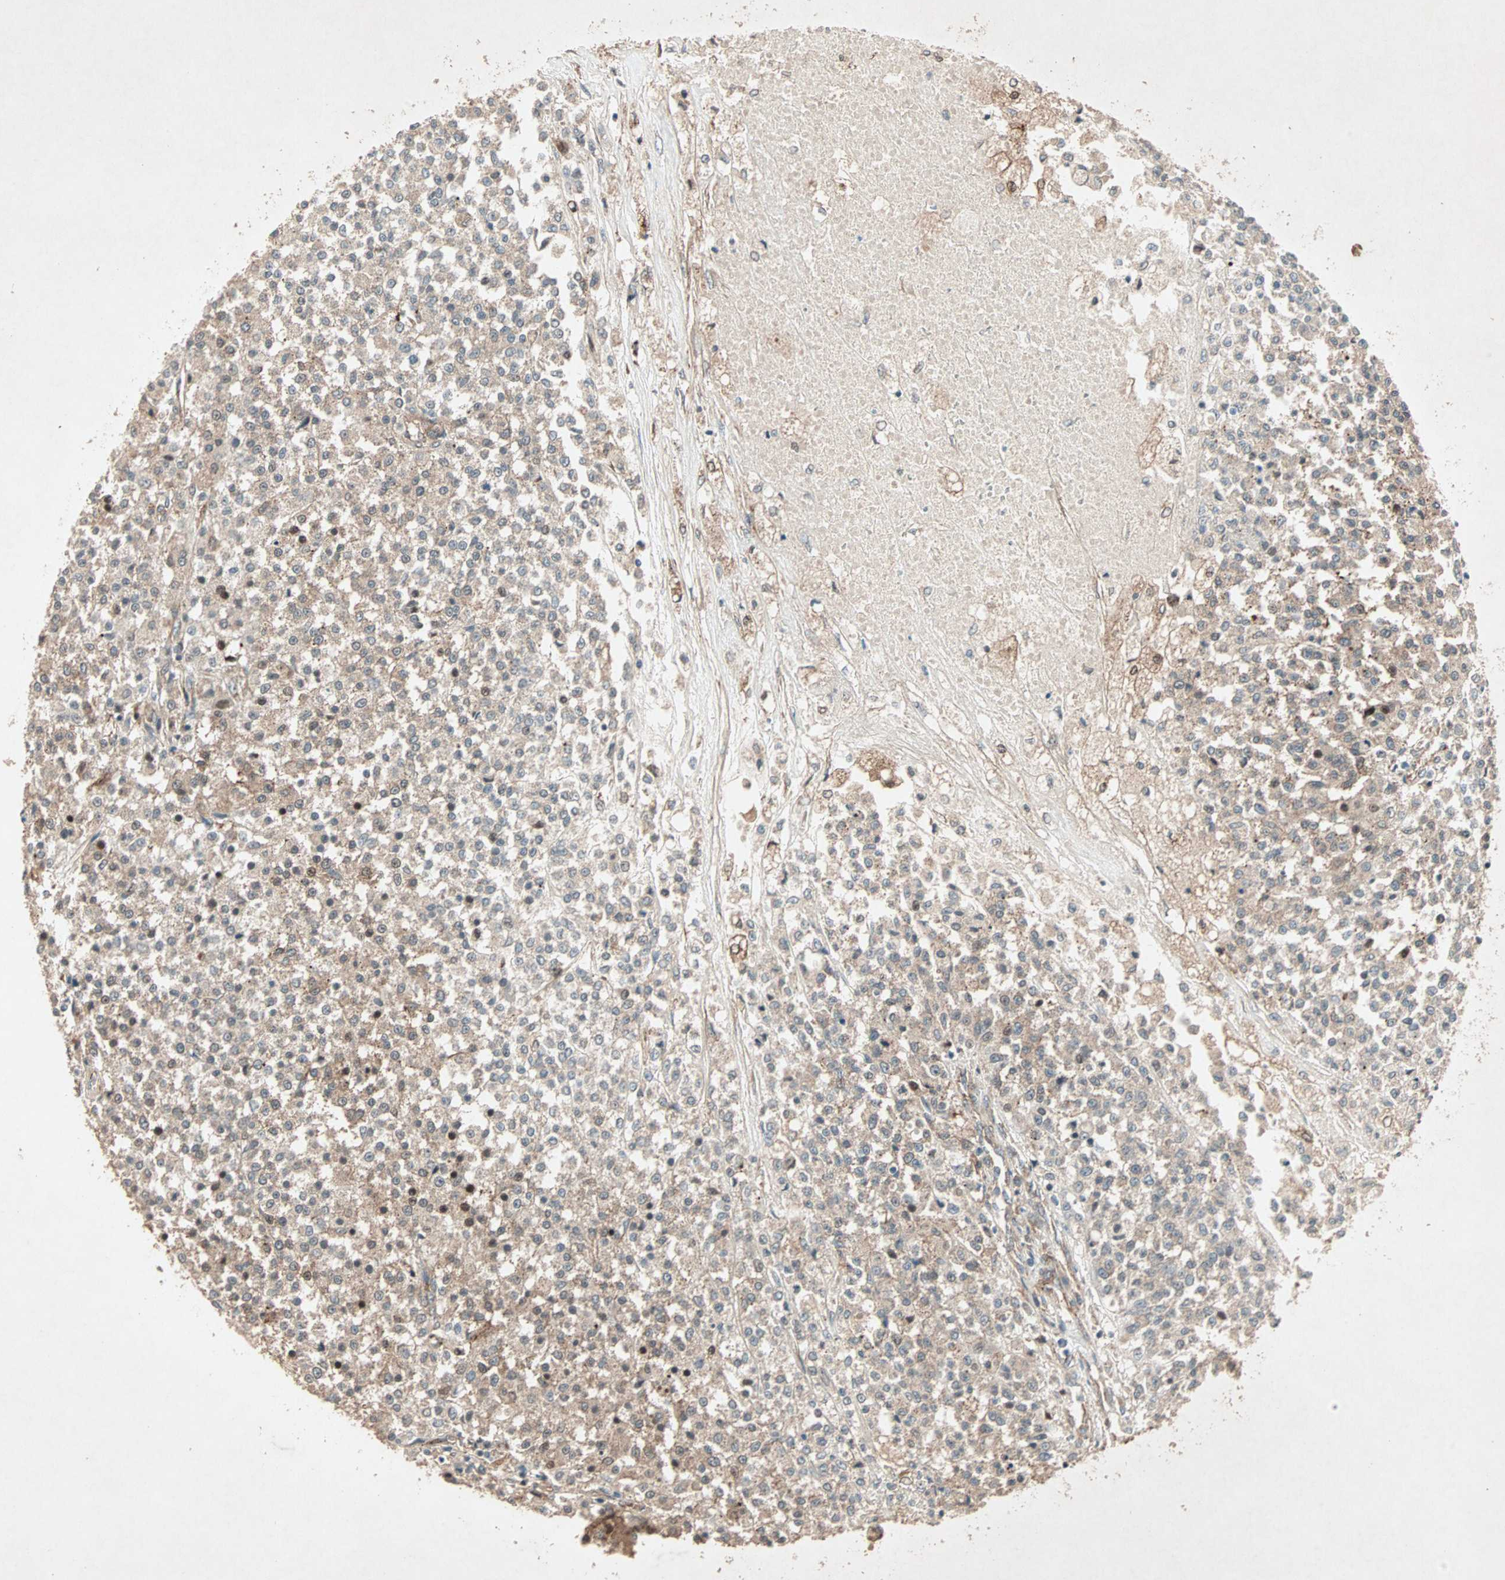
{"staining": {"intensity": "weak", "quantity": ">75%", "location": "cytoplasmic/membranous"}, "tissue": "testis cancer", "cell_type": "Tumor cells", "image_type": "cancer", "snomed": [{"axis": "morphology", "description": "Seminoma, NOS"}, {"axis": "topography", "description": "Testis"}], "caption": "Human testis cancer stained with a protein marker demonstrates weak staining in tumor cells.", "gene": "SDSL", "patient": {"sex": "male", "age": 59}}